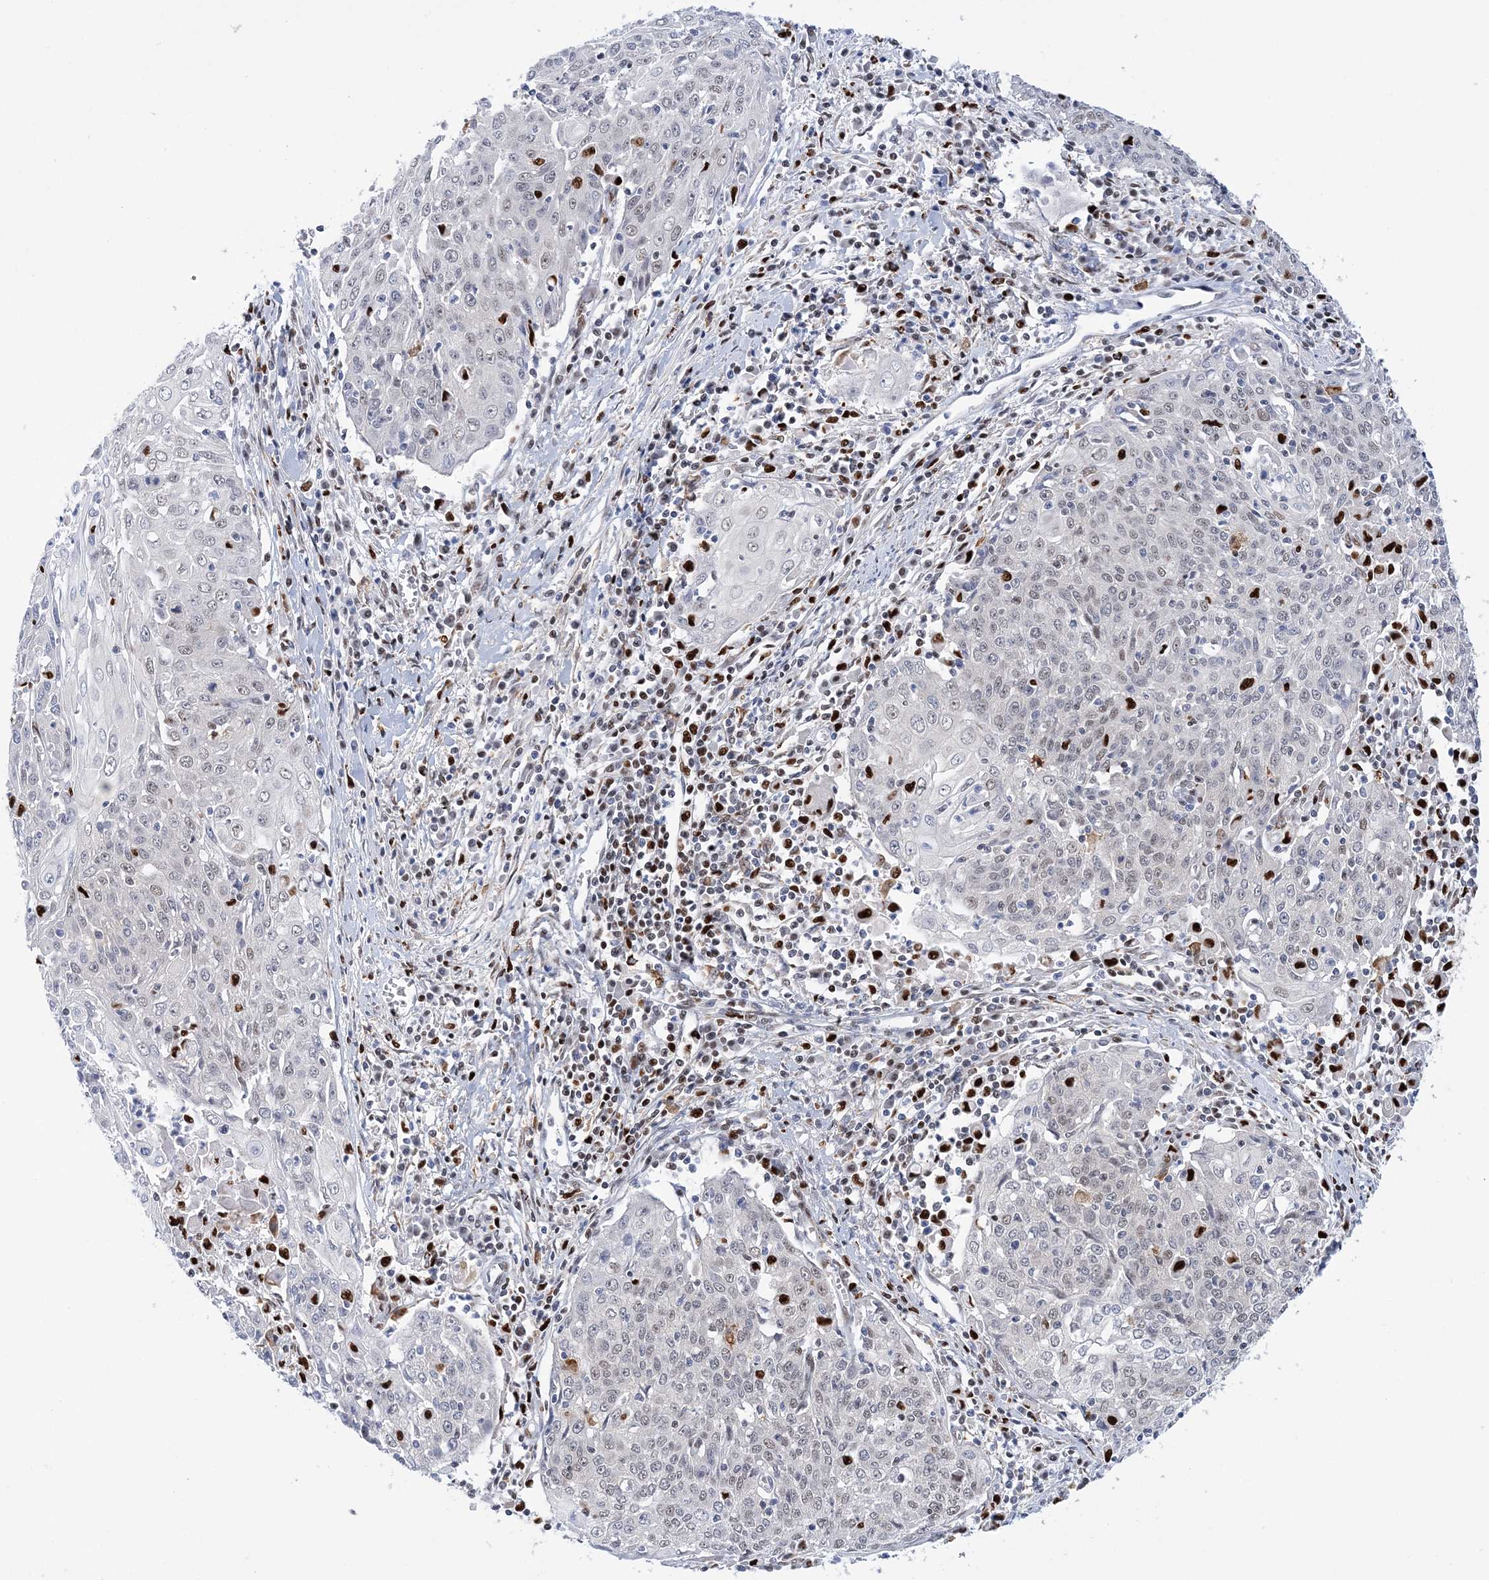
{"staining": {"intensity": "moderate", "quantity": "<25%", "location": "nuclear"}, "tissue": "cervical cancer", "cell_type": "Tumor cells", "image_type": "cancer", "snomed": [{"axis": "morphology", "description": "Squamous cell carcinoma, NOS"}, {"axis": "topography", "description": "Cervix"}], "caption": "About <25% of tumor cells in cervical squamous cell carcinoma show moderate nuclear protein staining as visualized by brown immunohistochemical staining.", "gene": "NIT2", "patient": {"sex": "female", "age": 48}}